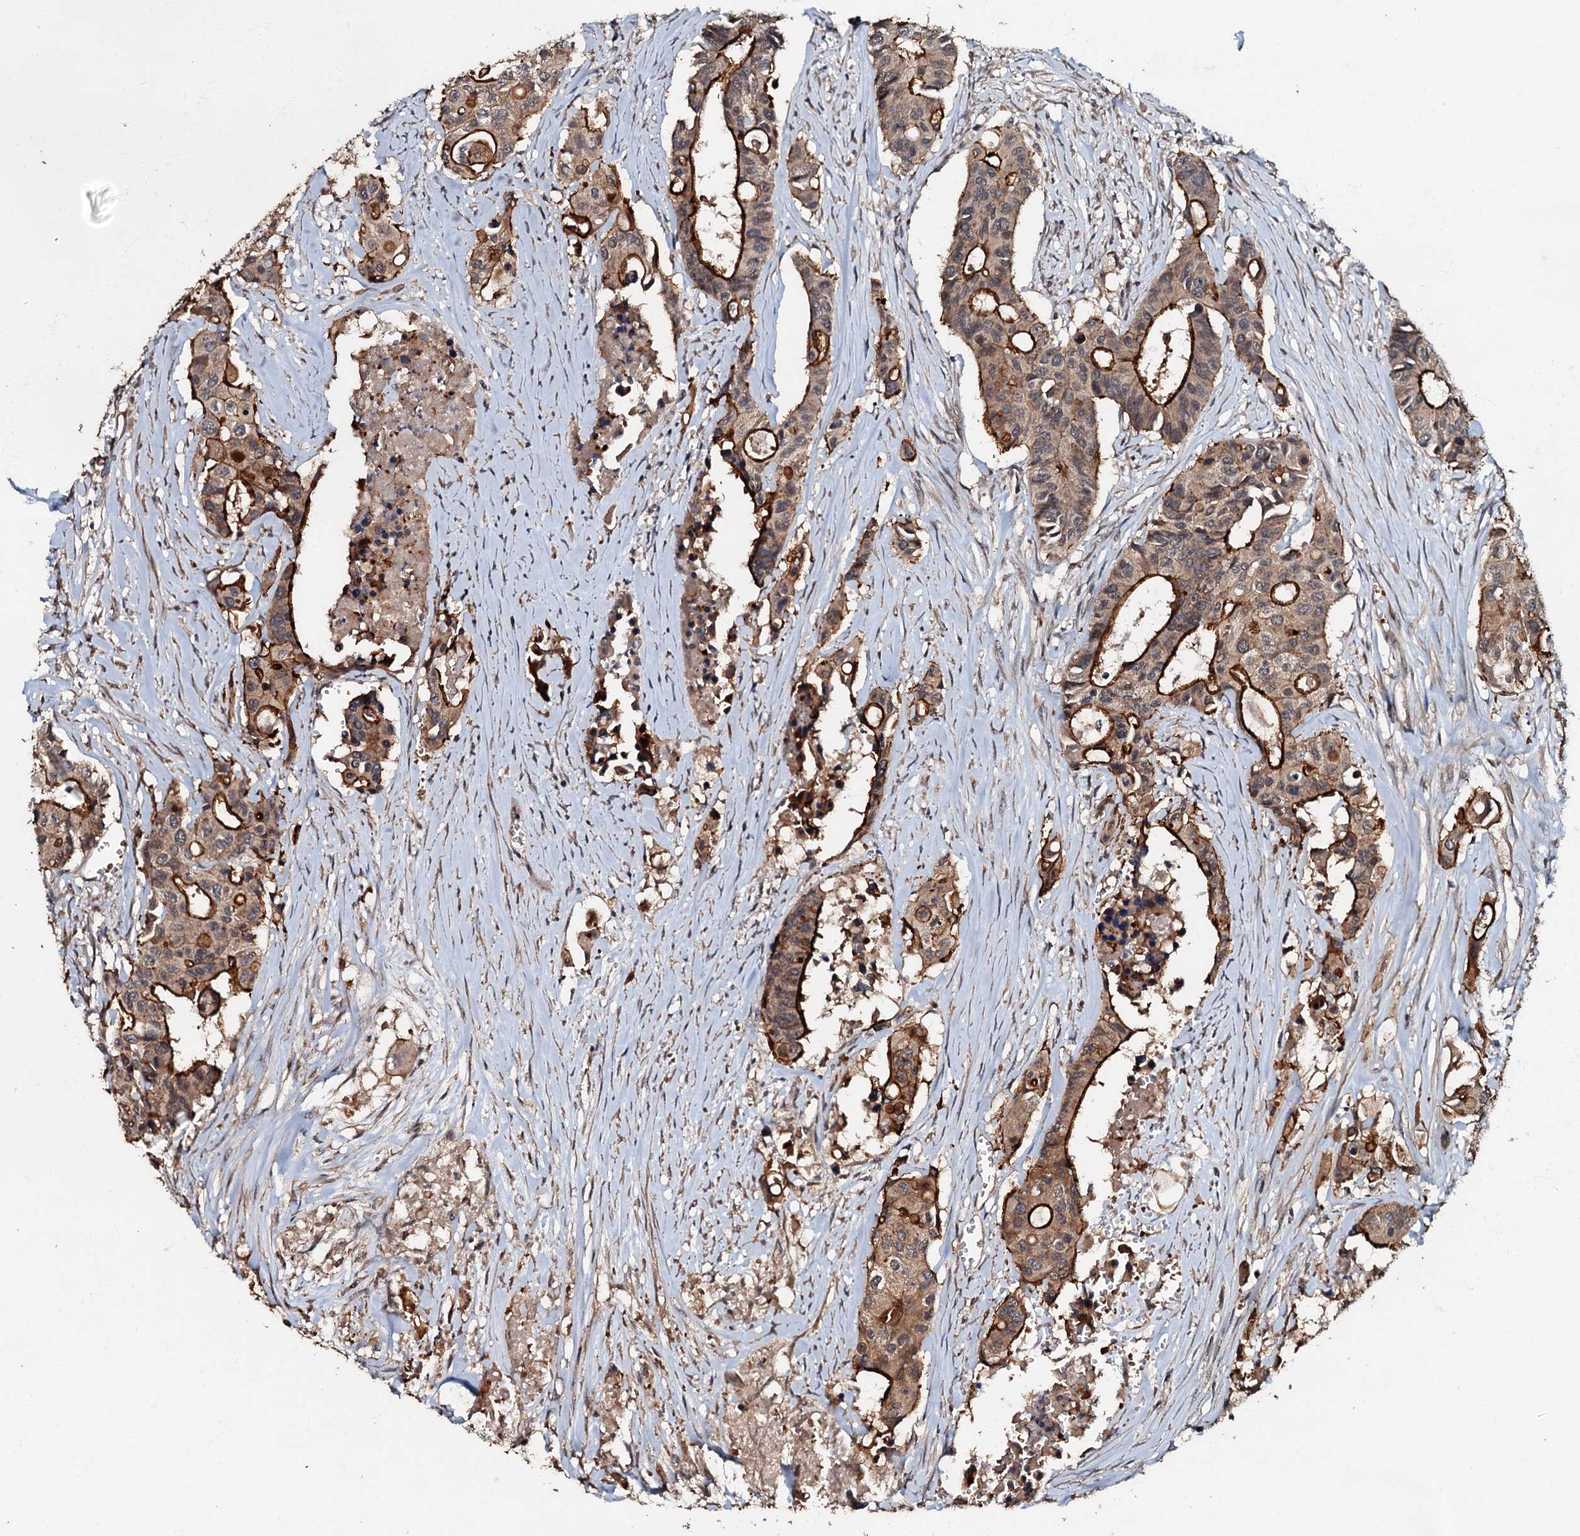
{"staining": {"intensity": "strong", "quantity": "25%-75%", "location": "cytoplasmic/membranous"}, "tissue": "colorectal cancer", "cell_type": "Tumor cells", "image_type": "cancer", "snomed": [{"axis": "morphology", "description": "Adenocarcinoma, NOS"}, {"axis": "topography", "description": "Colon"}], "caption": "Protein expression analysis of human colorectal adenocarcinoma reveals strong cytoplasmic/membranous expression in about 25%-75% of tumor cells.", "gene": "MANSC4", "patient": {"sex": "male", "age": 77}}